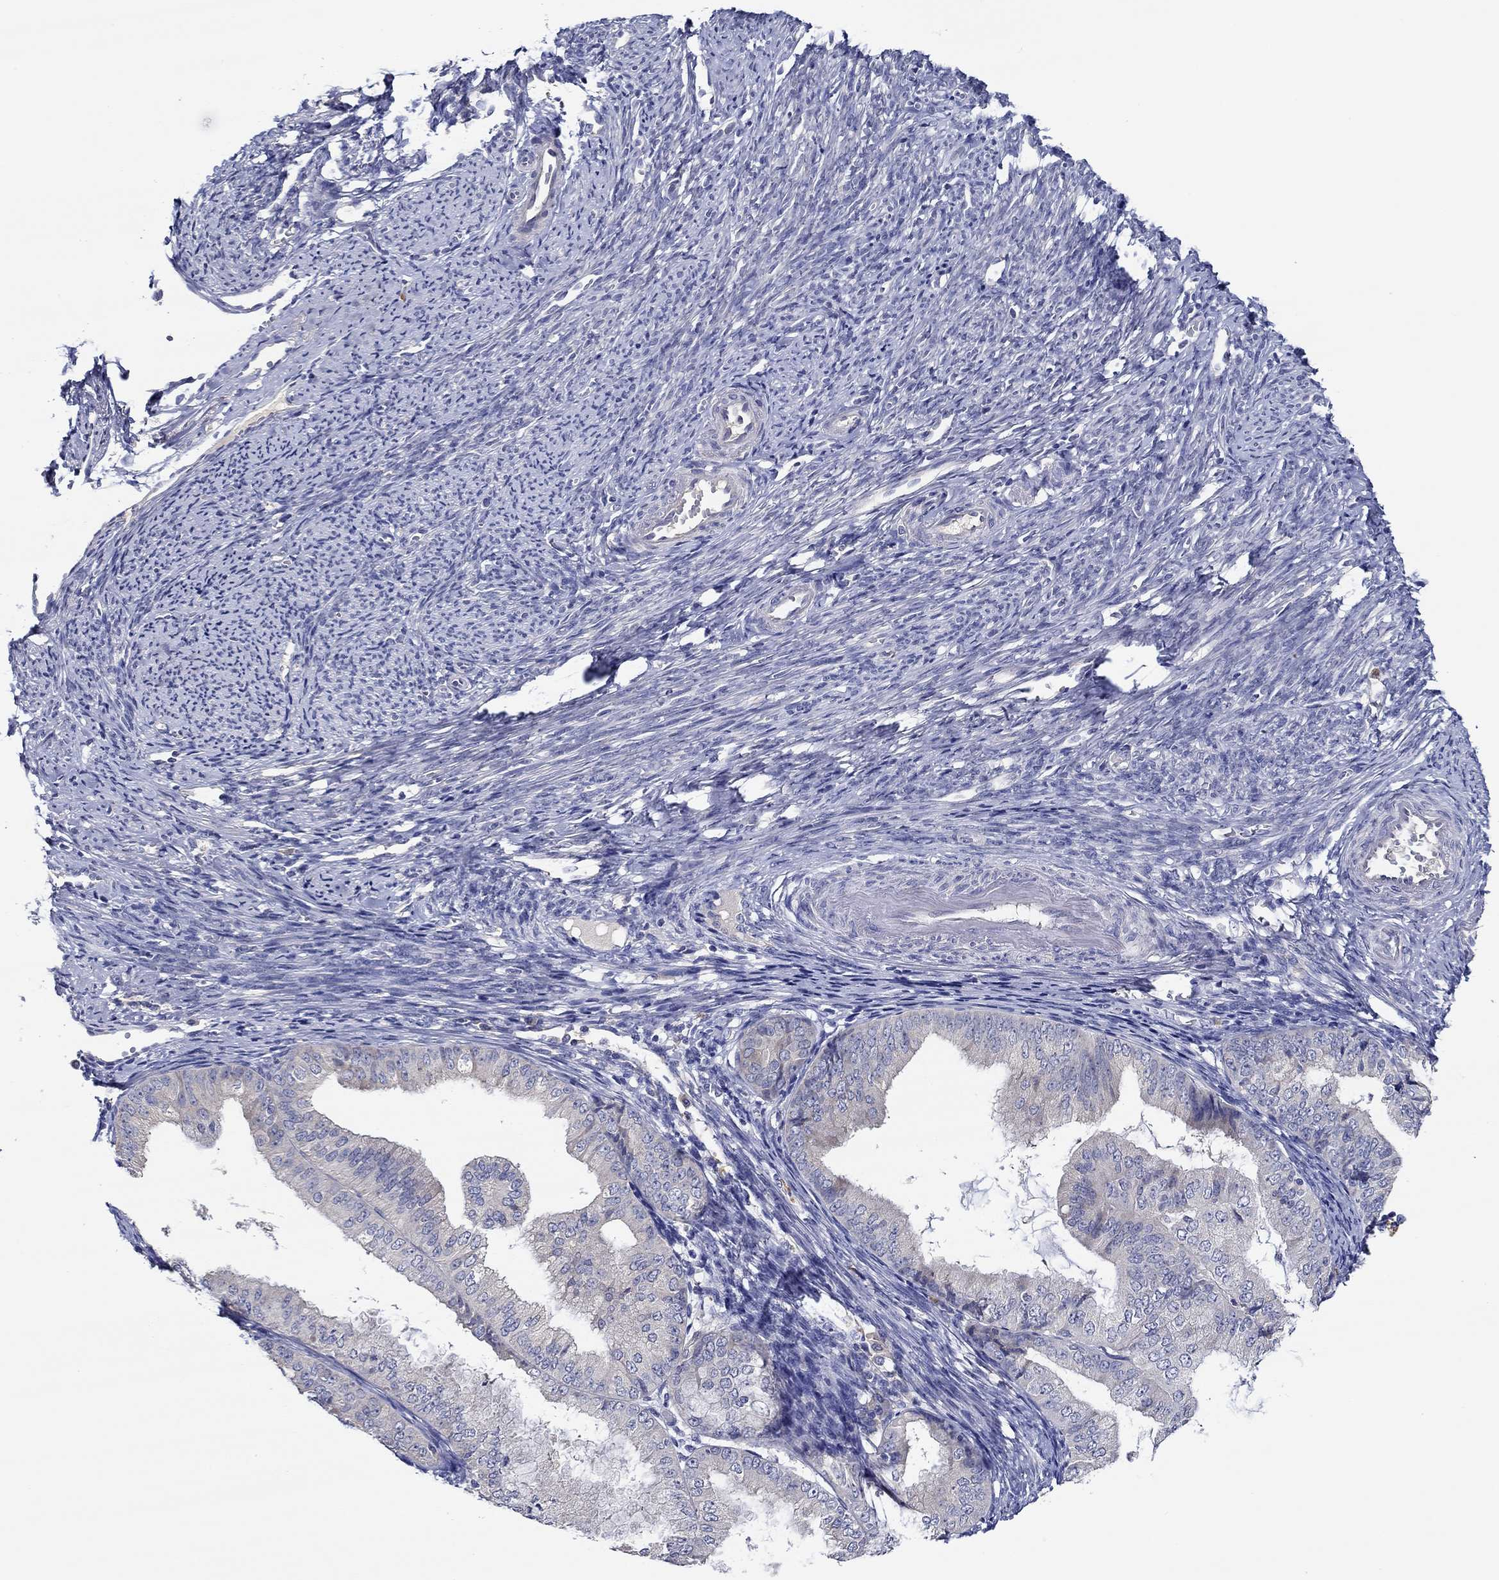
{"staining": {"intensity": "negative", "quantity": "none", "location": "none"}, "tissue": "endometrial cancer", "cell_type": "Tumor cells", "image_type": "cancer", "snomed": [{"axis": "morphology", "description": "Adenocarcinoma, NOS"}, {"axis": "topography", "description": "Endometrium"}], "caption": "Endometrial adenocarcinoma was stained to show a protein in brown. There is no significant positivity in tumor cells. (DAB immunohistochemistry (IHC), high magnification).", "gene": "CHIT1", "patient": {"sex": "female", "age": 63}}